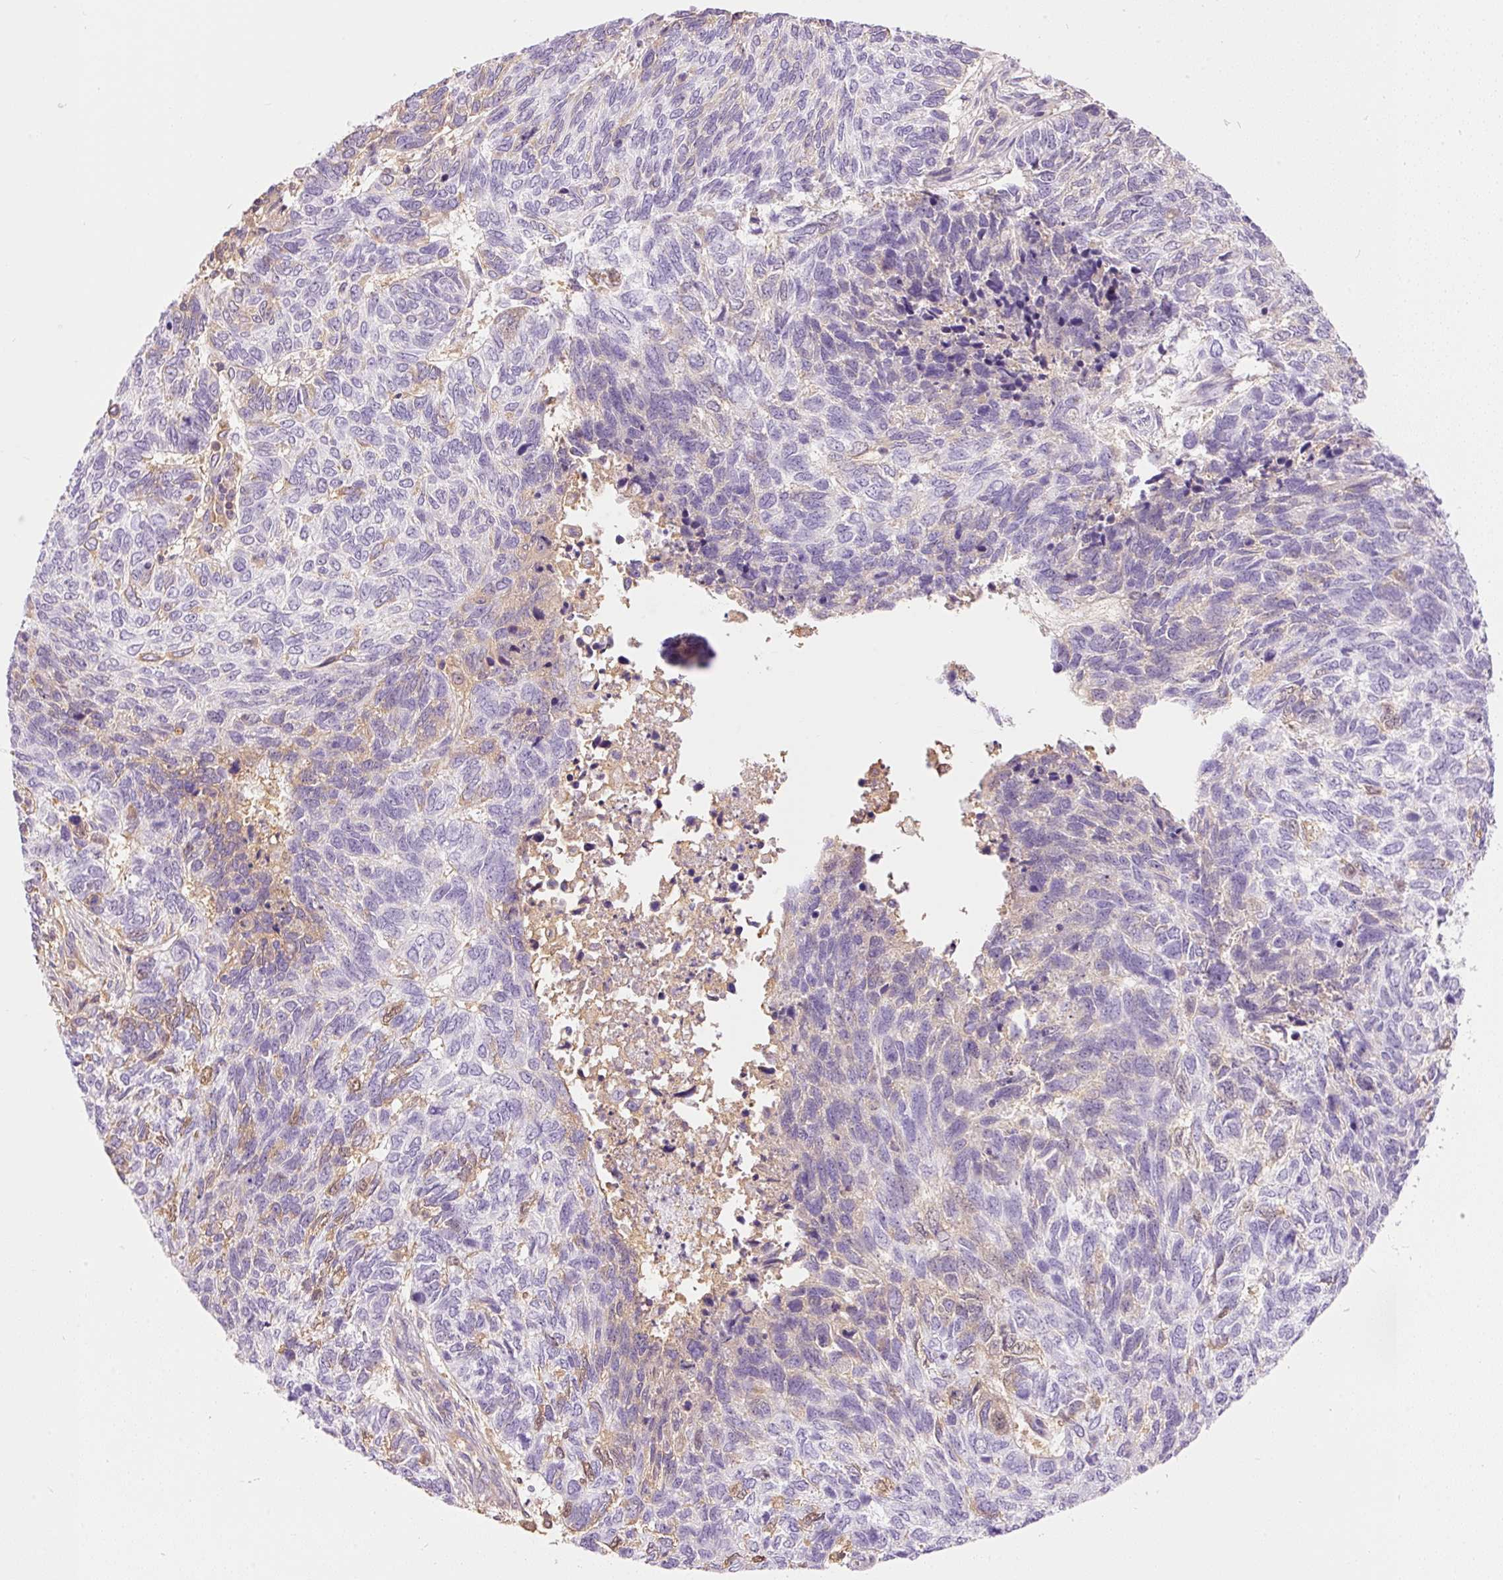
{"staining": {"intensity": "weak", "quantity": "<25%", "location": "cytoplasmic/membranous"}, "tissue": "skin cancer", "cell_type": "Tumor cells", "image_type": "cancer", "snomed": [{"axis": "morphology", "description": "Basal cell carcinoma"}, {"axis": "topography", "description": "Skin"}], "caption": "High power microscopy image of an immunohistochemistry (IHC) image of basal cell carcinoma (skin), revealing no significant staining in tumor cells.", "gene": "PRPF38B", "patient": {"sex": "female", "age": 65}}